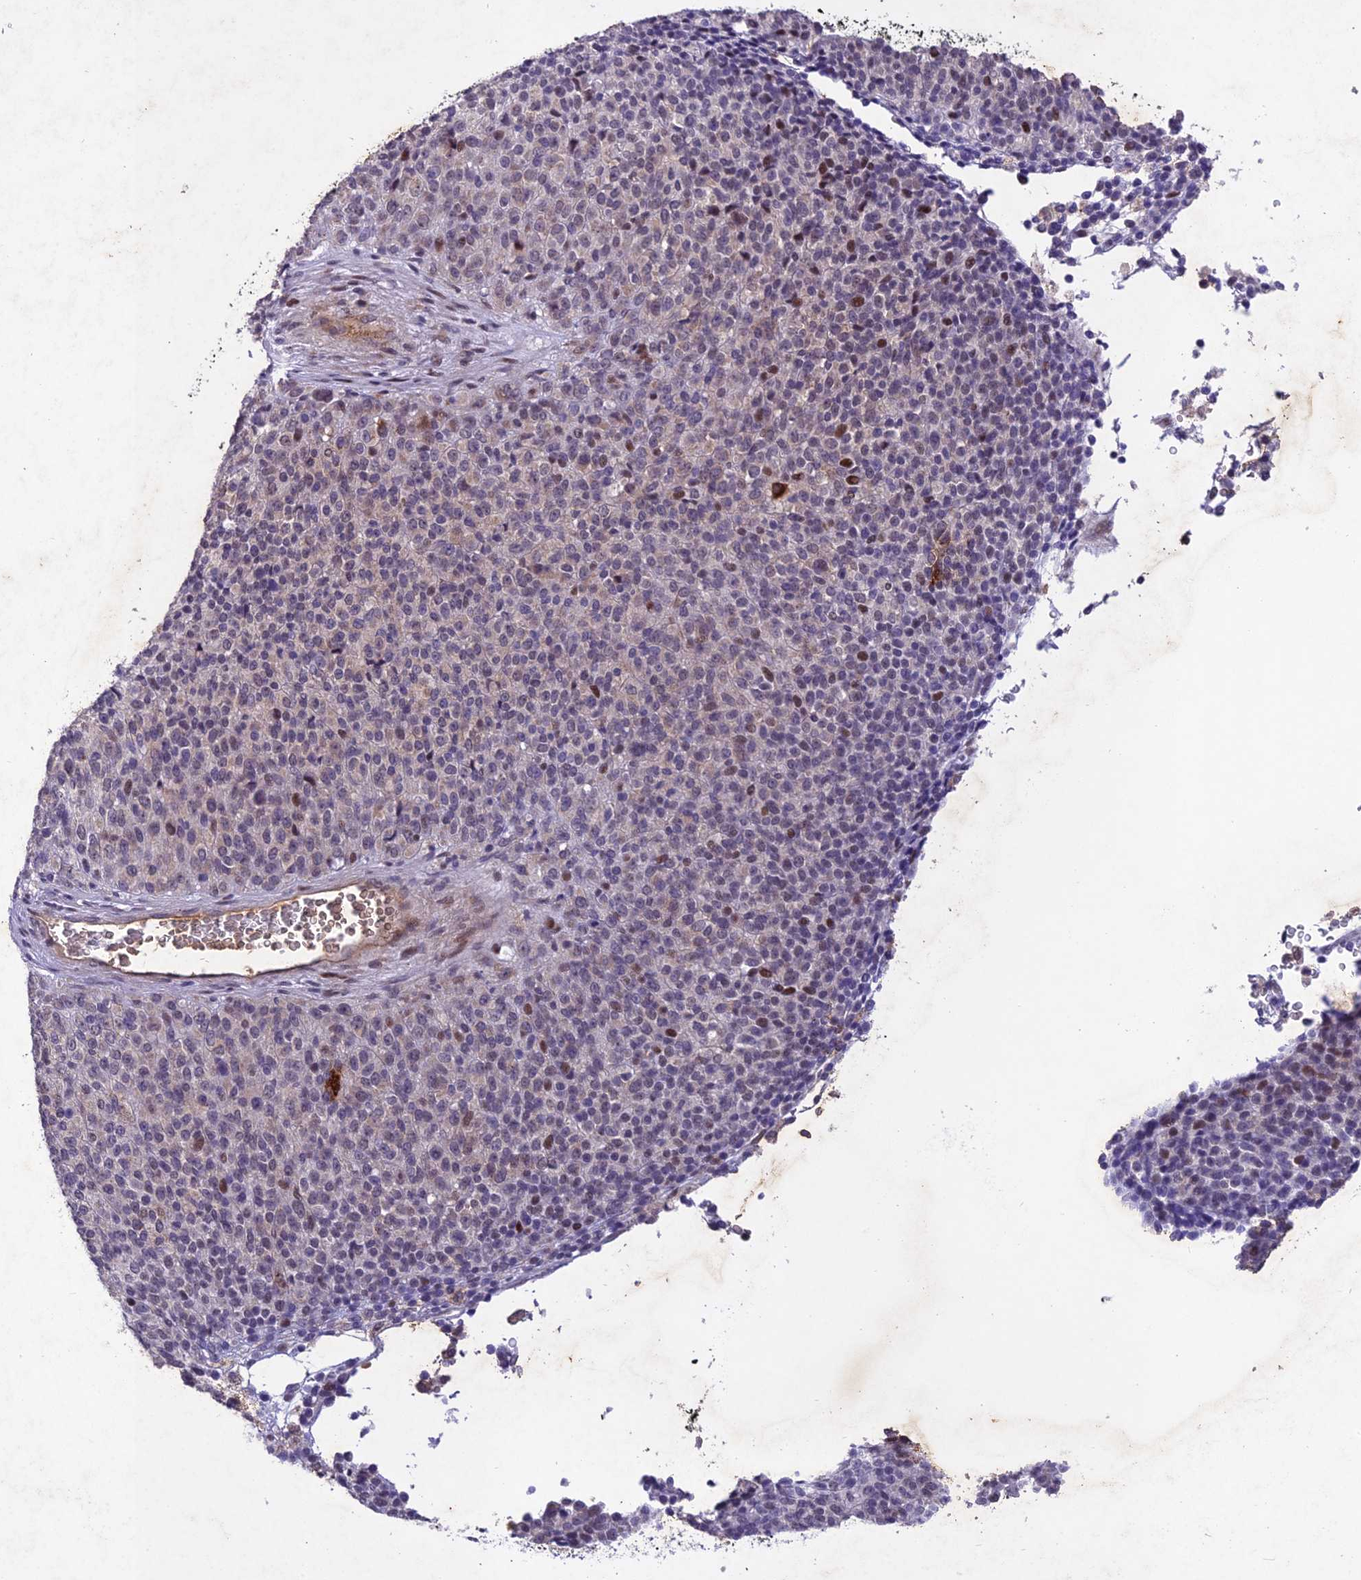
{"staining": {"intensity": "negative", "quantity": "none", "location": "none"}, "tissue": "melanoma", "cell_type": "Tumor cells", "image_type": "cancer", "snomed": [{"axis": "morphology", "description": "Malignant melanoma, Metastatic site"}, {"axis": "topography", "description": "Brain"}], "caption": "Tumor cells are negative for protein expression in human malignant melanoma (metastatic site). Nuclei are stained in blue.", "gene": "ANKRD52", "patient": {"sex": "female", "age": 56}}